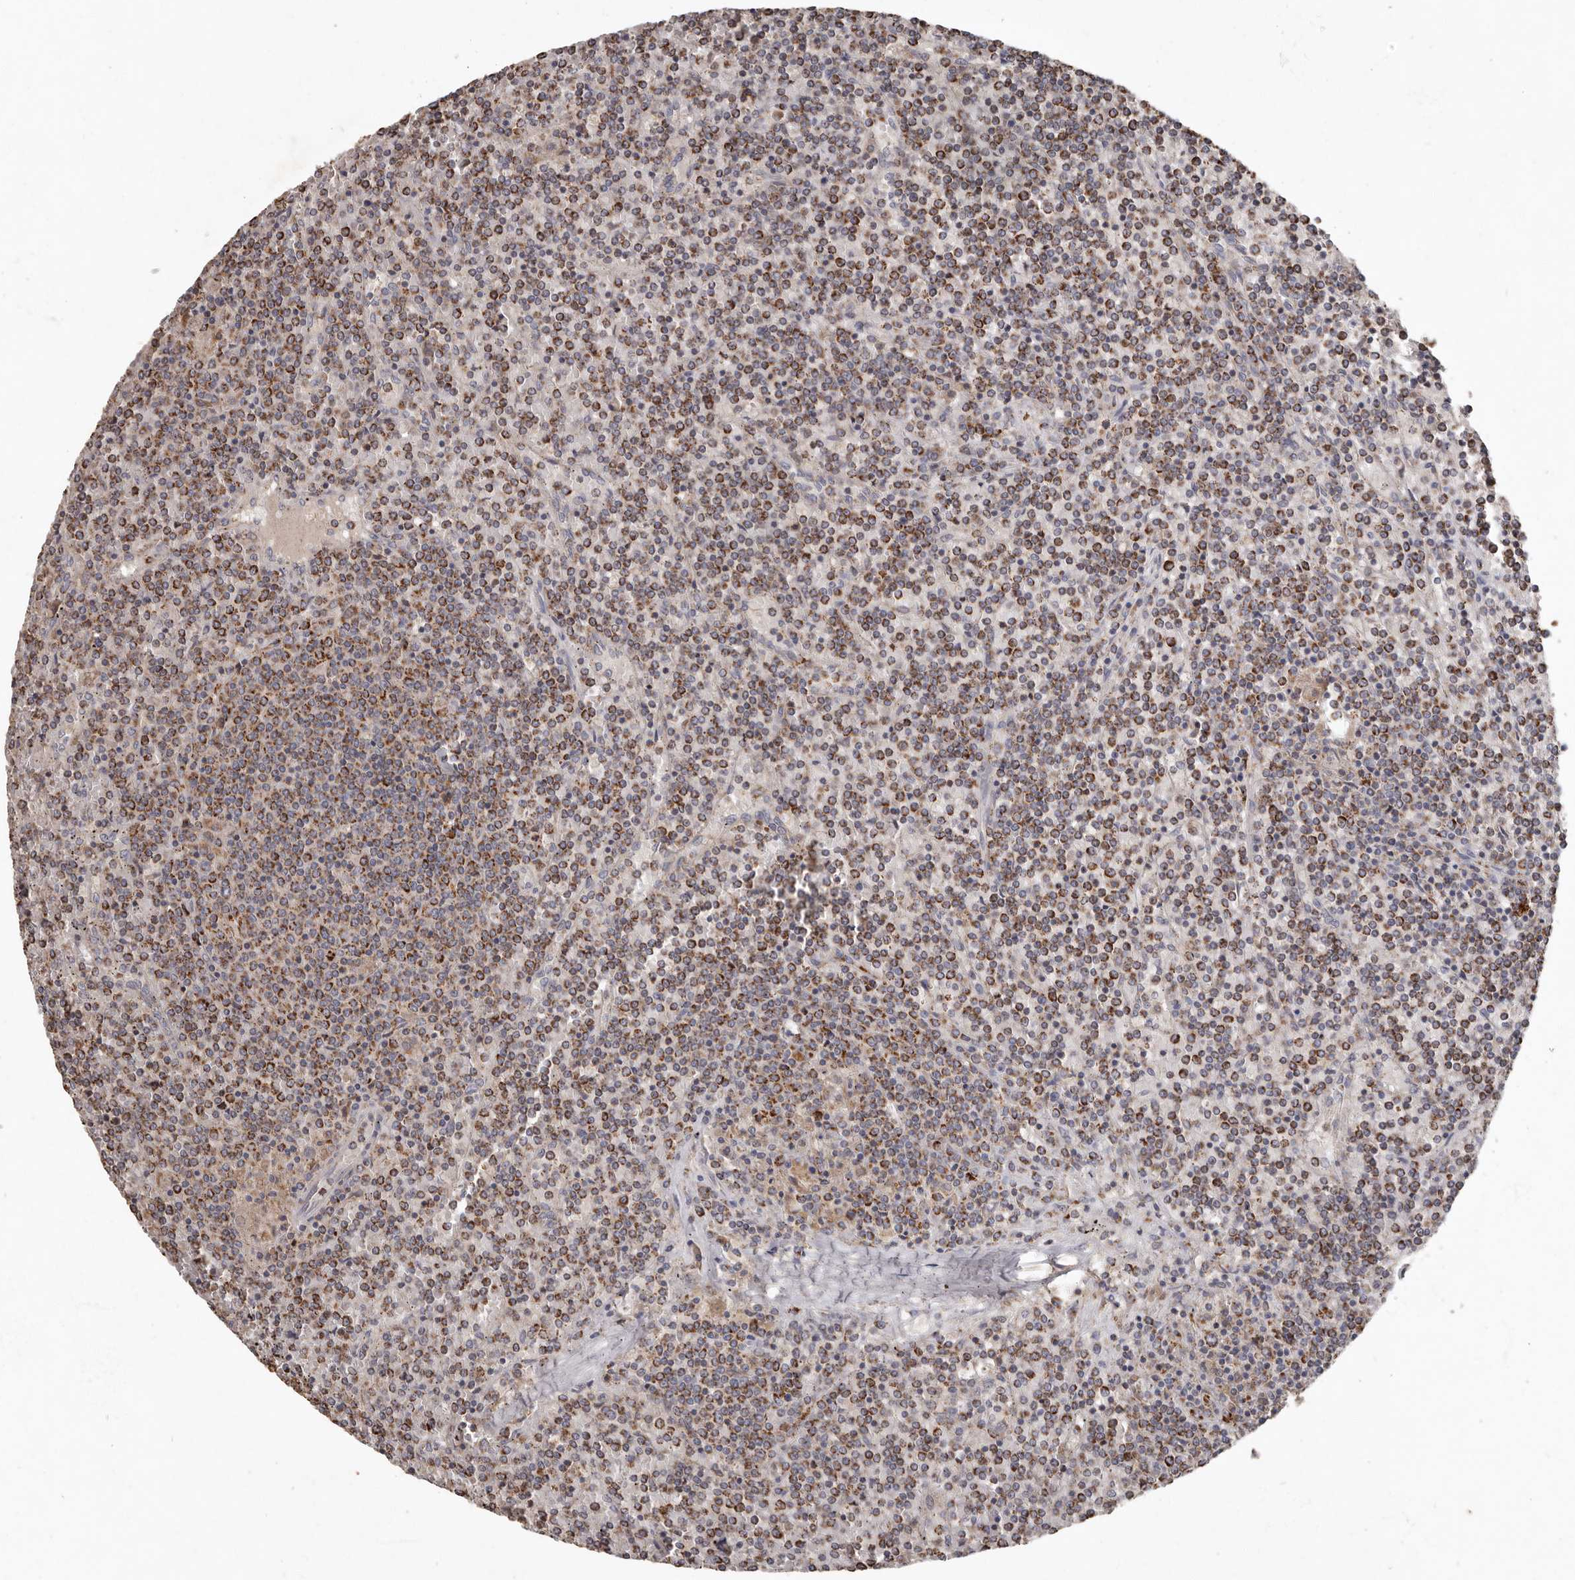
{"staining": {"intensity": "strong", "quantity": "25%-75%", "location": "cytoplasmic/membranous"}, "tissue": "lymphoma", "cell_type": "Tumor cells", "image_type": "cancer", "snomed": [{"axis": "morphology", "description": "Malignant lymphoma, non-Hodgkin's type, Low grade"}, {"axis": "topography", "description": "Spleen"}], "caption": "Lymphoma stained for a protein (brown) reveals strong cytoplasmic/membranous positive expression in approximately 25%-75% of tumor cells.", "gene": "KIF26B", "patient": {"sex": "female", "age": 19}}